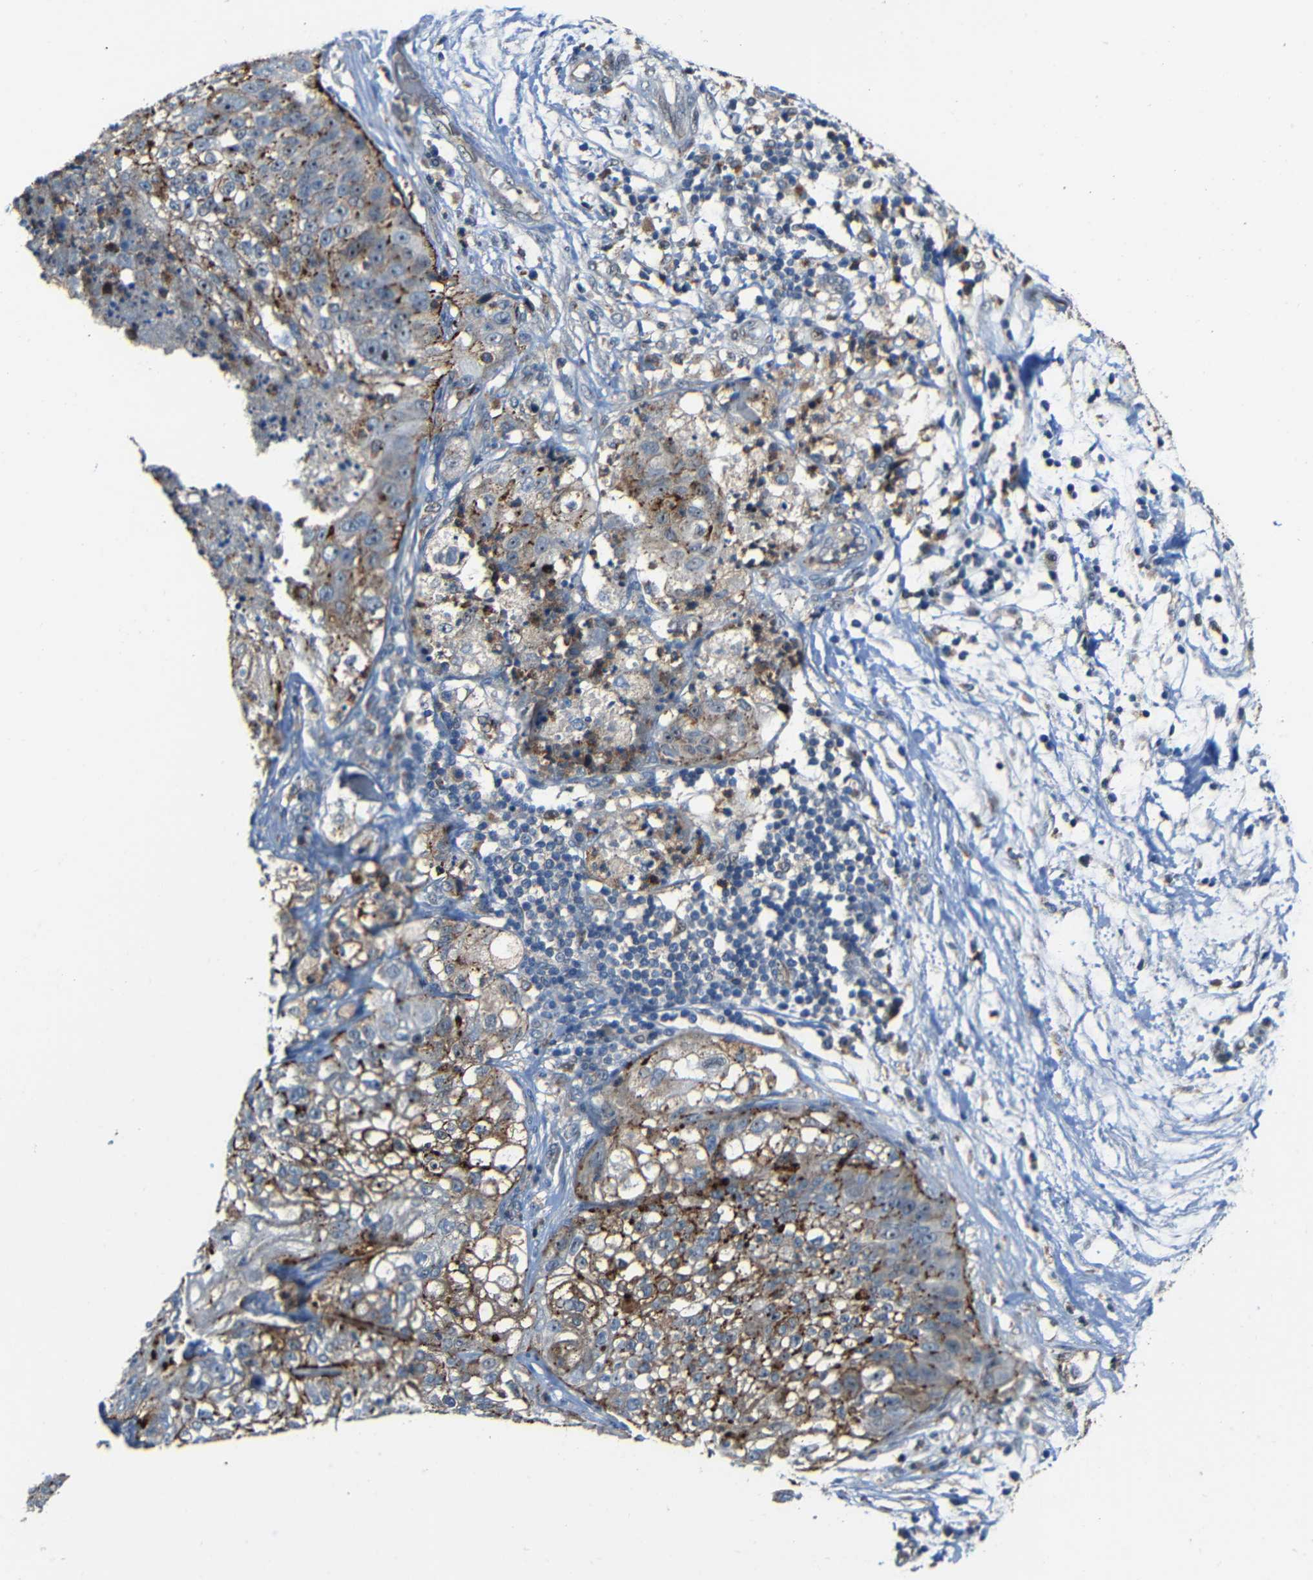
{"staining": {"intensity": "moderate", "quantity": "25%-75%", "location": "cytoplasmic/membranous,nuclear"}, "tissue": "lung cancer", "cell_type": "Tumor cells", "image_type": "cancer", "snomed": [{"axis": "morphology", "description": "Inflammation, NOS"}, {"axis": "morphology", "description": "Squamous cell carcinoma, NOS"}, {"axis": "topography", "description": "Lymph node"}, {"axis": "topography", "description": "Soft tissue"}, {"axis": "topography", "description": "Lung"}], "caption": "Brown immunohistochemical staining in squamous cell carcinoma (lung) displays moderate cytoplasmic/membranous and nuclear positivity in about 25%-75% of tumor cells. Ihc stains the protein of interest in brown and the nuclei are stained blue.", "gene": "DNAJC5", "patient": {"sex": "male", "age": 66}}